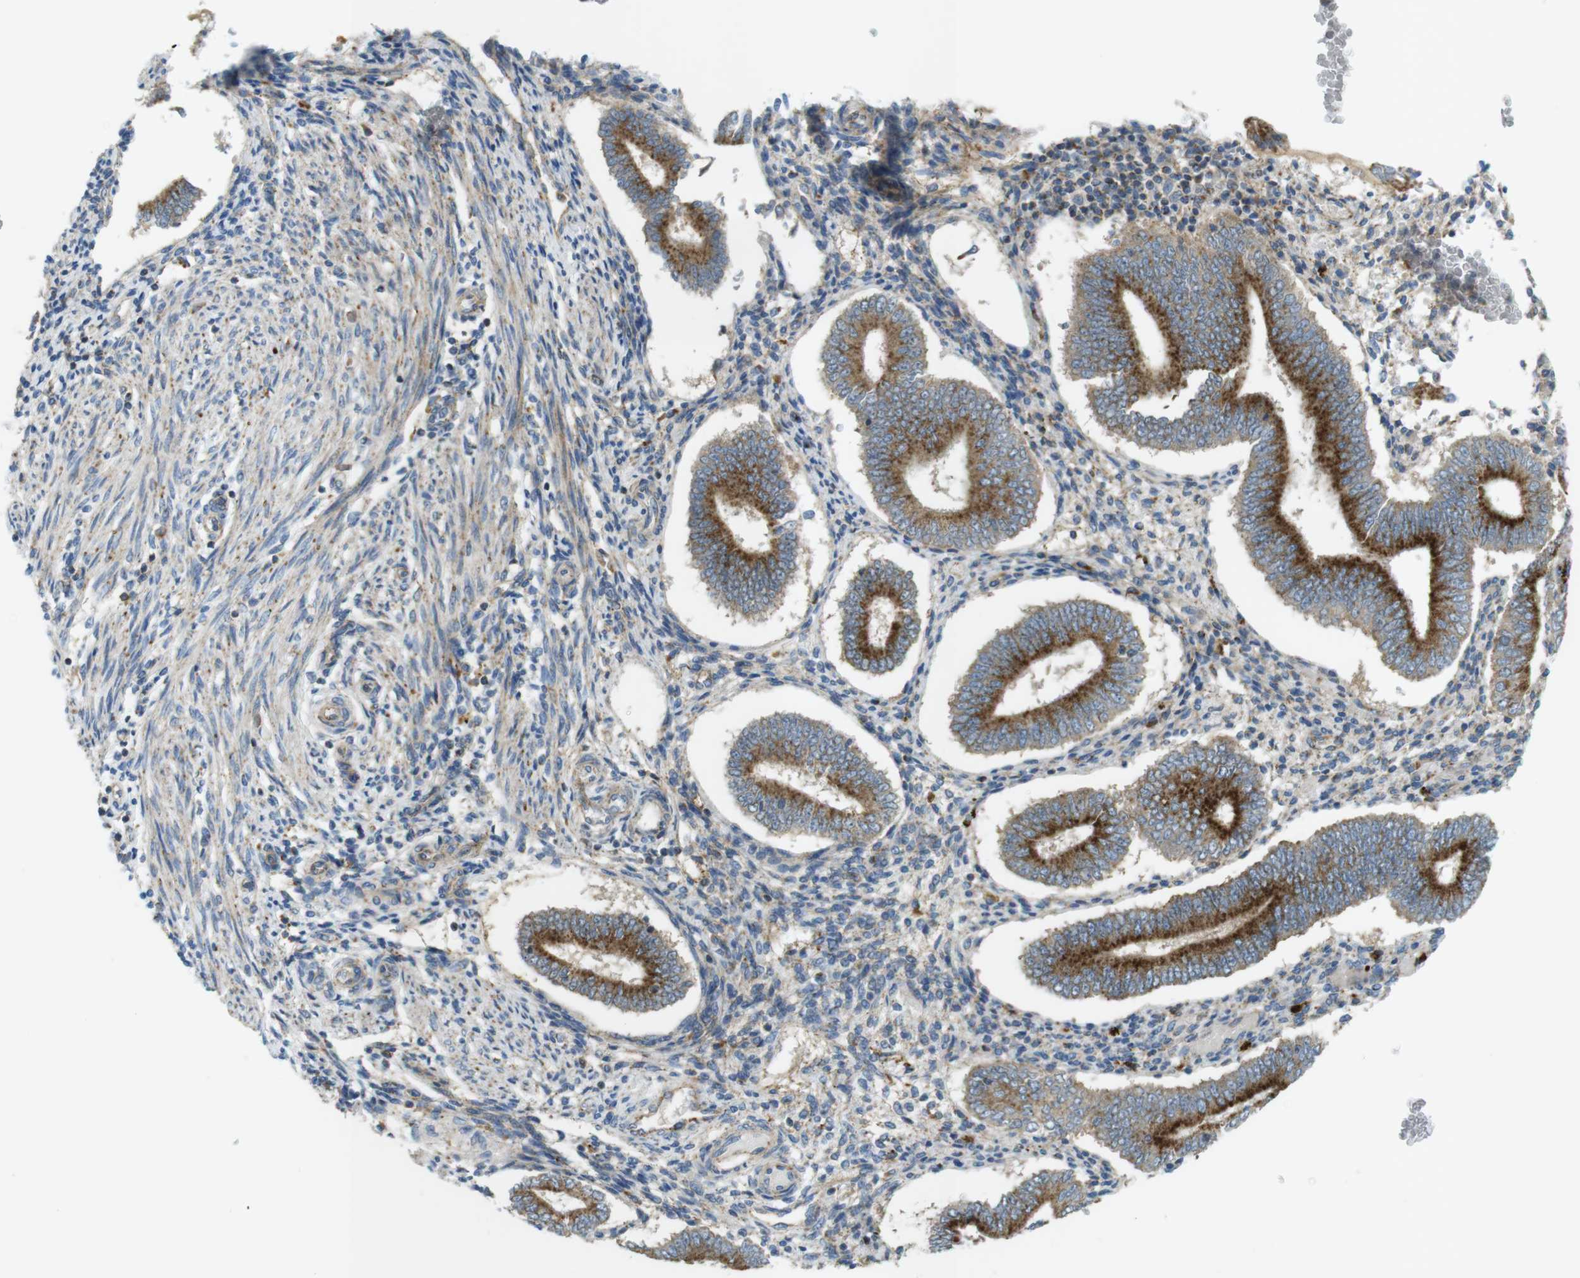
{"staining": {"intensity": "moderate", "quantity": "25%-75%", "location": "cytoplasmic/membranous"}, "tissue": "endometrium", "cell_type": "Cells in endometrial stroma", "image_type": "normal", "snomed": [{"axis": "morphology", "description": "Normal tissue, NOS"}, {"axis": "topography", "description": "Endometrium"}], "caption": "IHC of unremarkable endometrium displays medium levels of moderate cytoplasmic/membranous positivity in about 25%-75% of cells in endometrial stroma.", "gene": "LAMP1", "patient": {"sex": "female", "age": 42}}